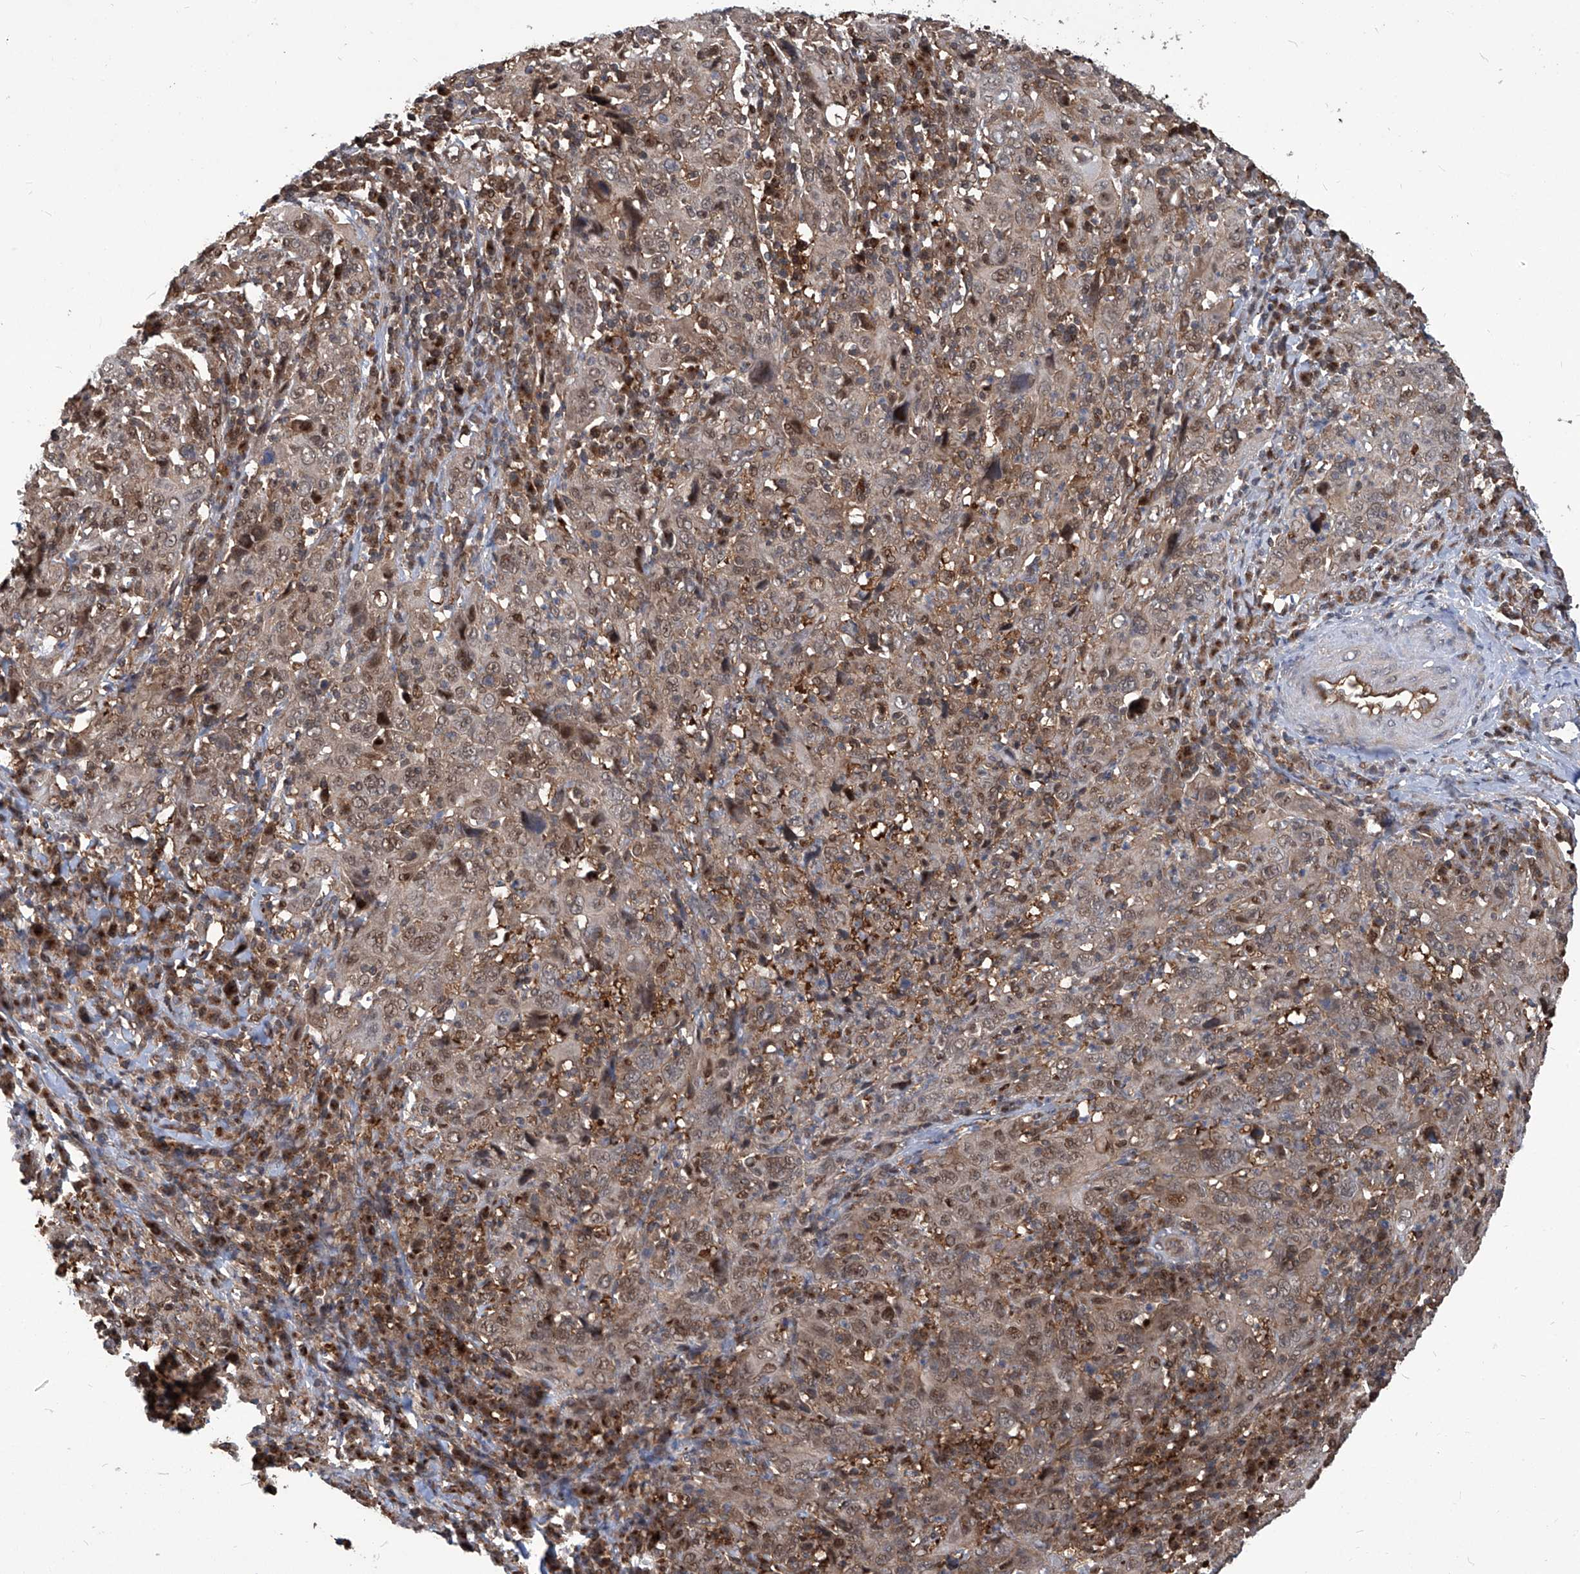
{"staining": {"intensity": "moderate", "quantity": ">75%", "location": "cytoplasmic/membranous,nuclear"}, "tissue": "cervical cancer", "cell_type": "Tumor cells", "image_type": "cancer", "snomed": [{"axis": "morphology", "description": "Squamous cell carcinoma, NOS"}, {"axis": "topography", "description": "Cervix"}], "caption": "Immunohistochemistry micrograph of neoplastic tissue: cervical cancer (squamous cell carcinoma) stained using IHC displays medium levels of moderate protein expression localized specifically in the cytoplasmic/membranous and nuclear of tumor cells, appearing as a cytoplasmic/membranous and nuclear brown color.", "gene": "PSMB1", "patient": {"sex": "female", "age": 46}}